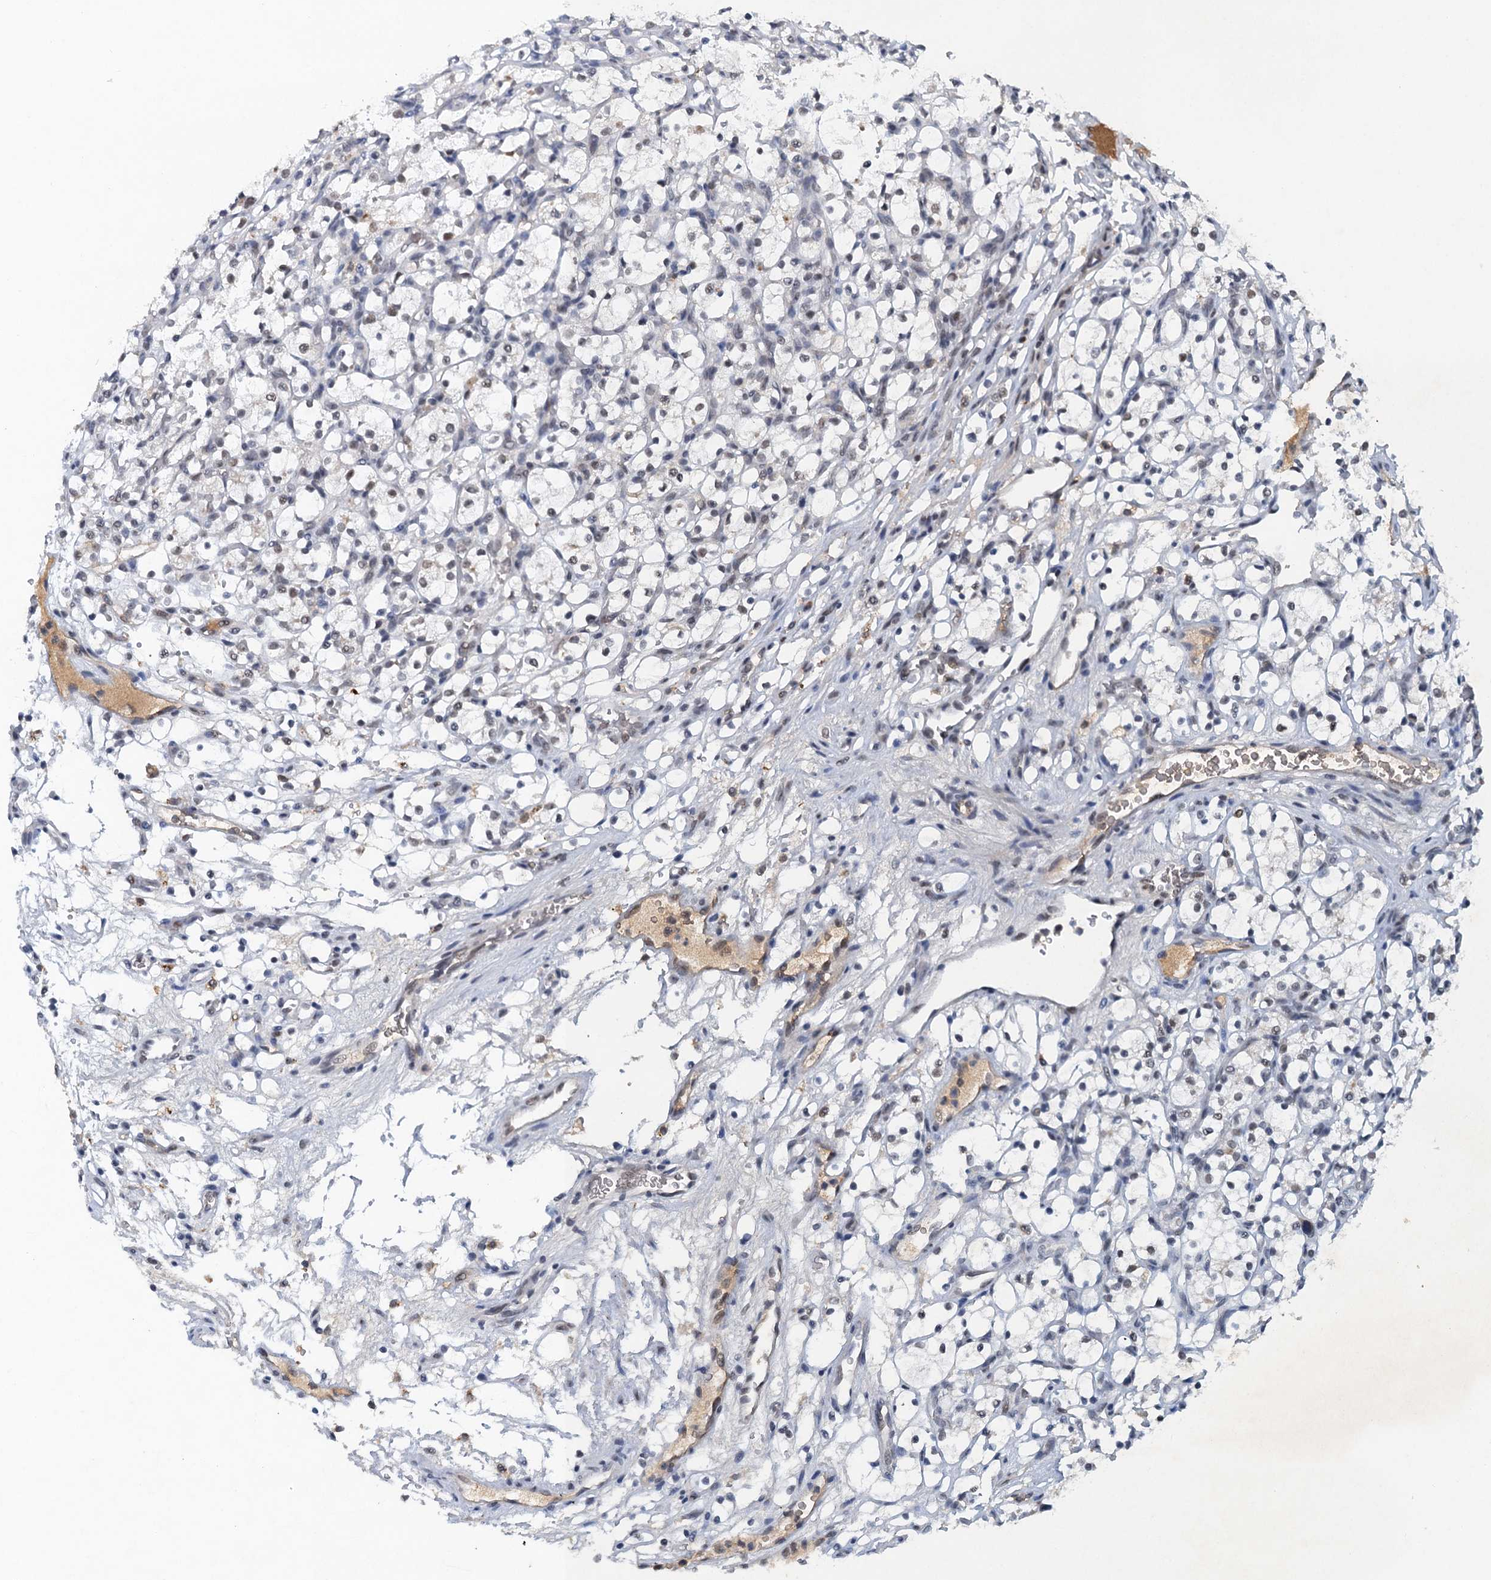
{"staining": {"intensity": "weak", "quantity": "<25%", "location": "nuclear"}, "tissue": "renal cancer", "cell_type": "Tumor cells", "image_type": "cancer", "snomed": [{"axis": "morphology", "description": "Adenocarcinoma, NOS"}, {"axis": "topography", "description": "Kidney"}], "caption": "This is an immunohistochemistry (IHC) image of human adenocarcinoma (renal). There is no staining in tumor cells.", "gene": "CSTF3", "patient": {"sex": "female", "age": 69}}